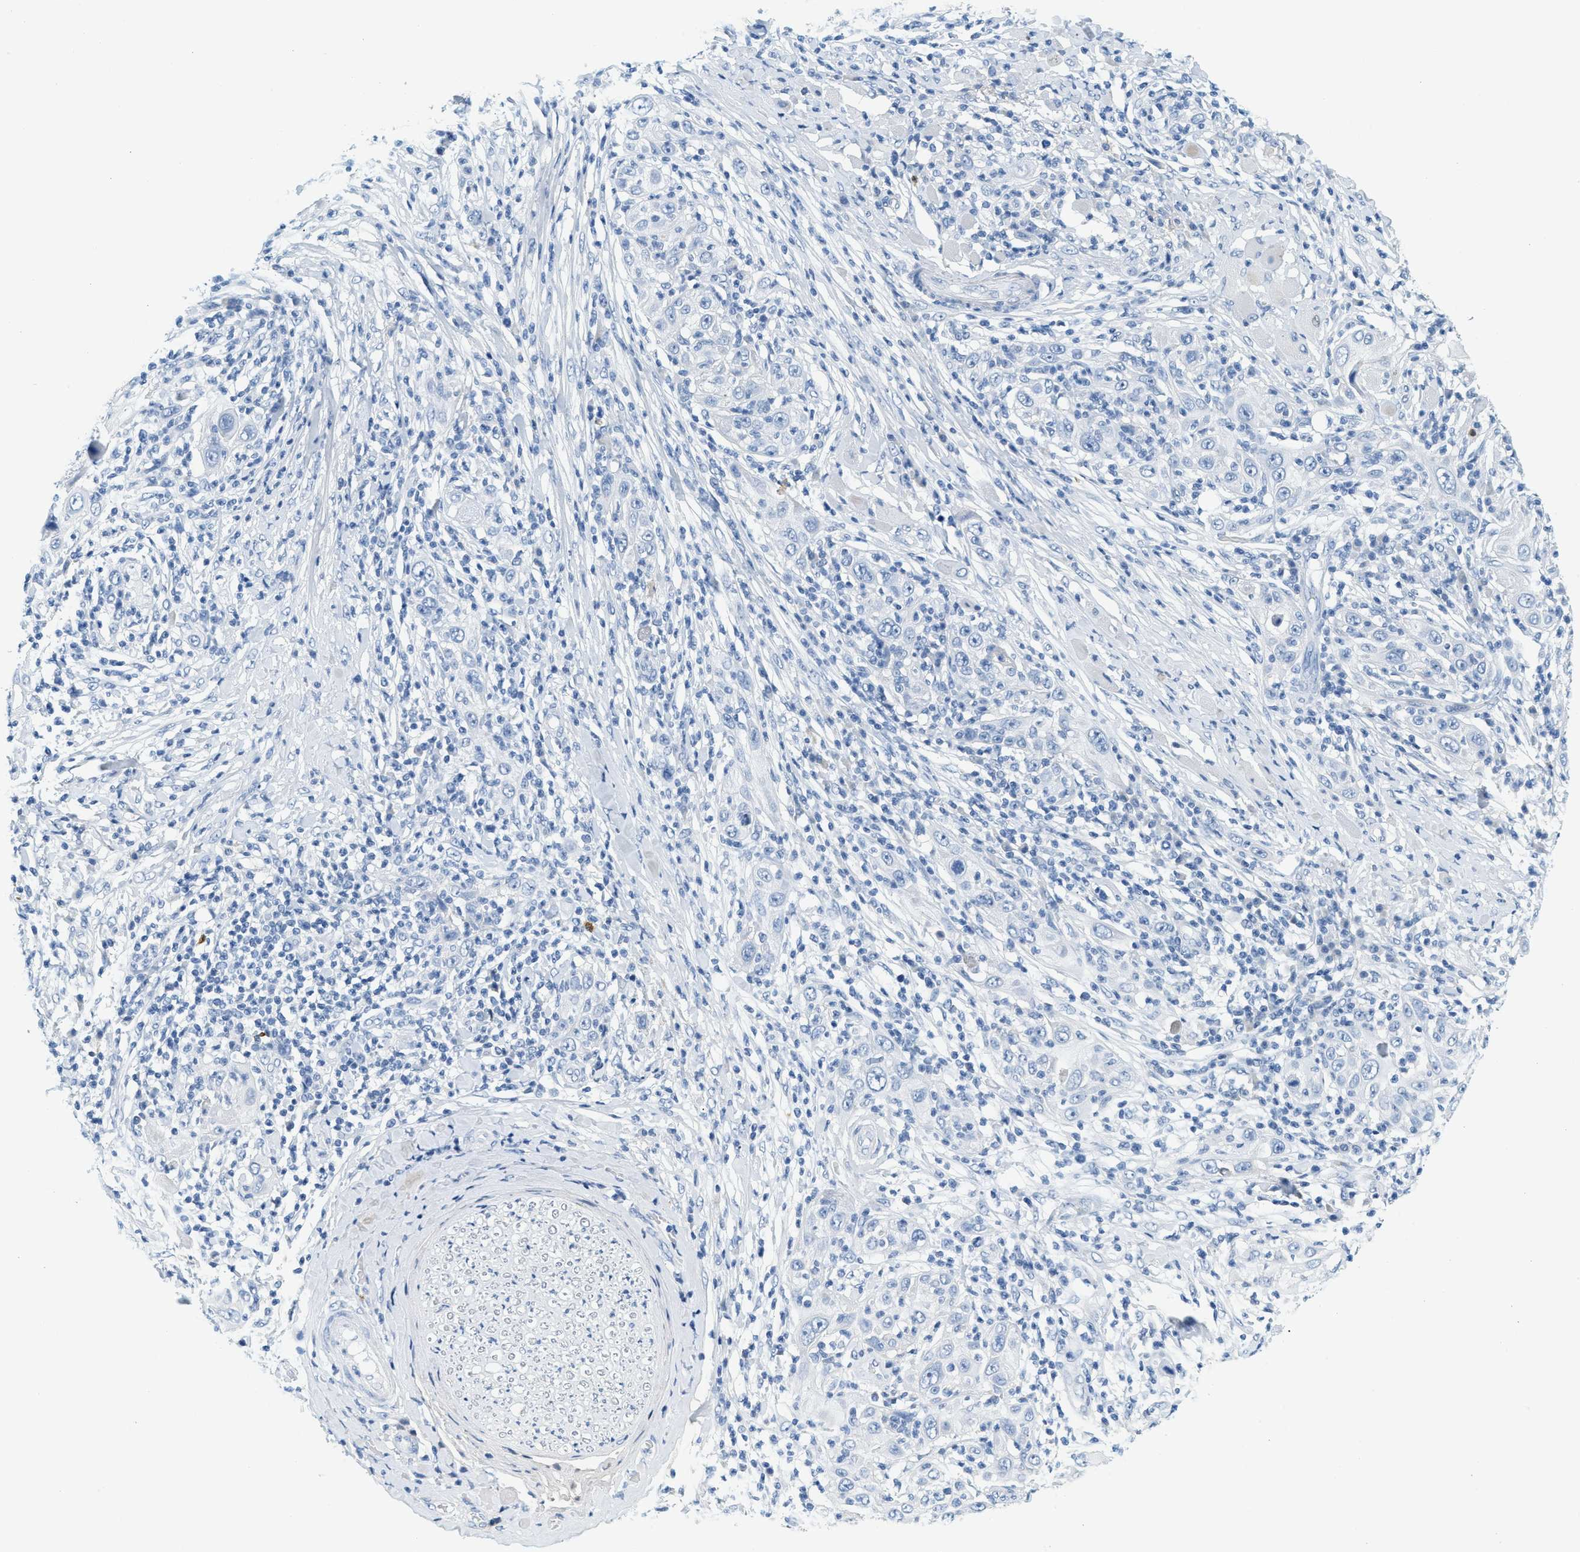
{"staining": {"intensity": "negative", "quantity": "none", "location": "none"}, "tissue": "skin cancer", "cell_type": "Tumor cells", "image_type": "cancer", "snomed": [{"axis": "morphology", "description": "Squamous cell carcinoma, NOS"}, {"axis": "topography", "description": "Skin"}], "caption": "IHC of human skin cancer displays no positivity in tumor cells.", "gene": "LCN2", "patient": {"sex": "female", "age": 88}}